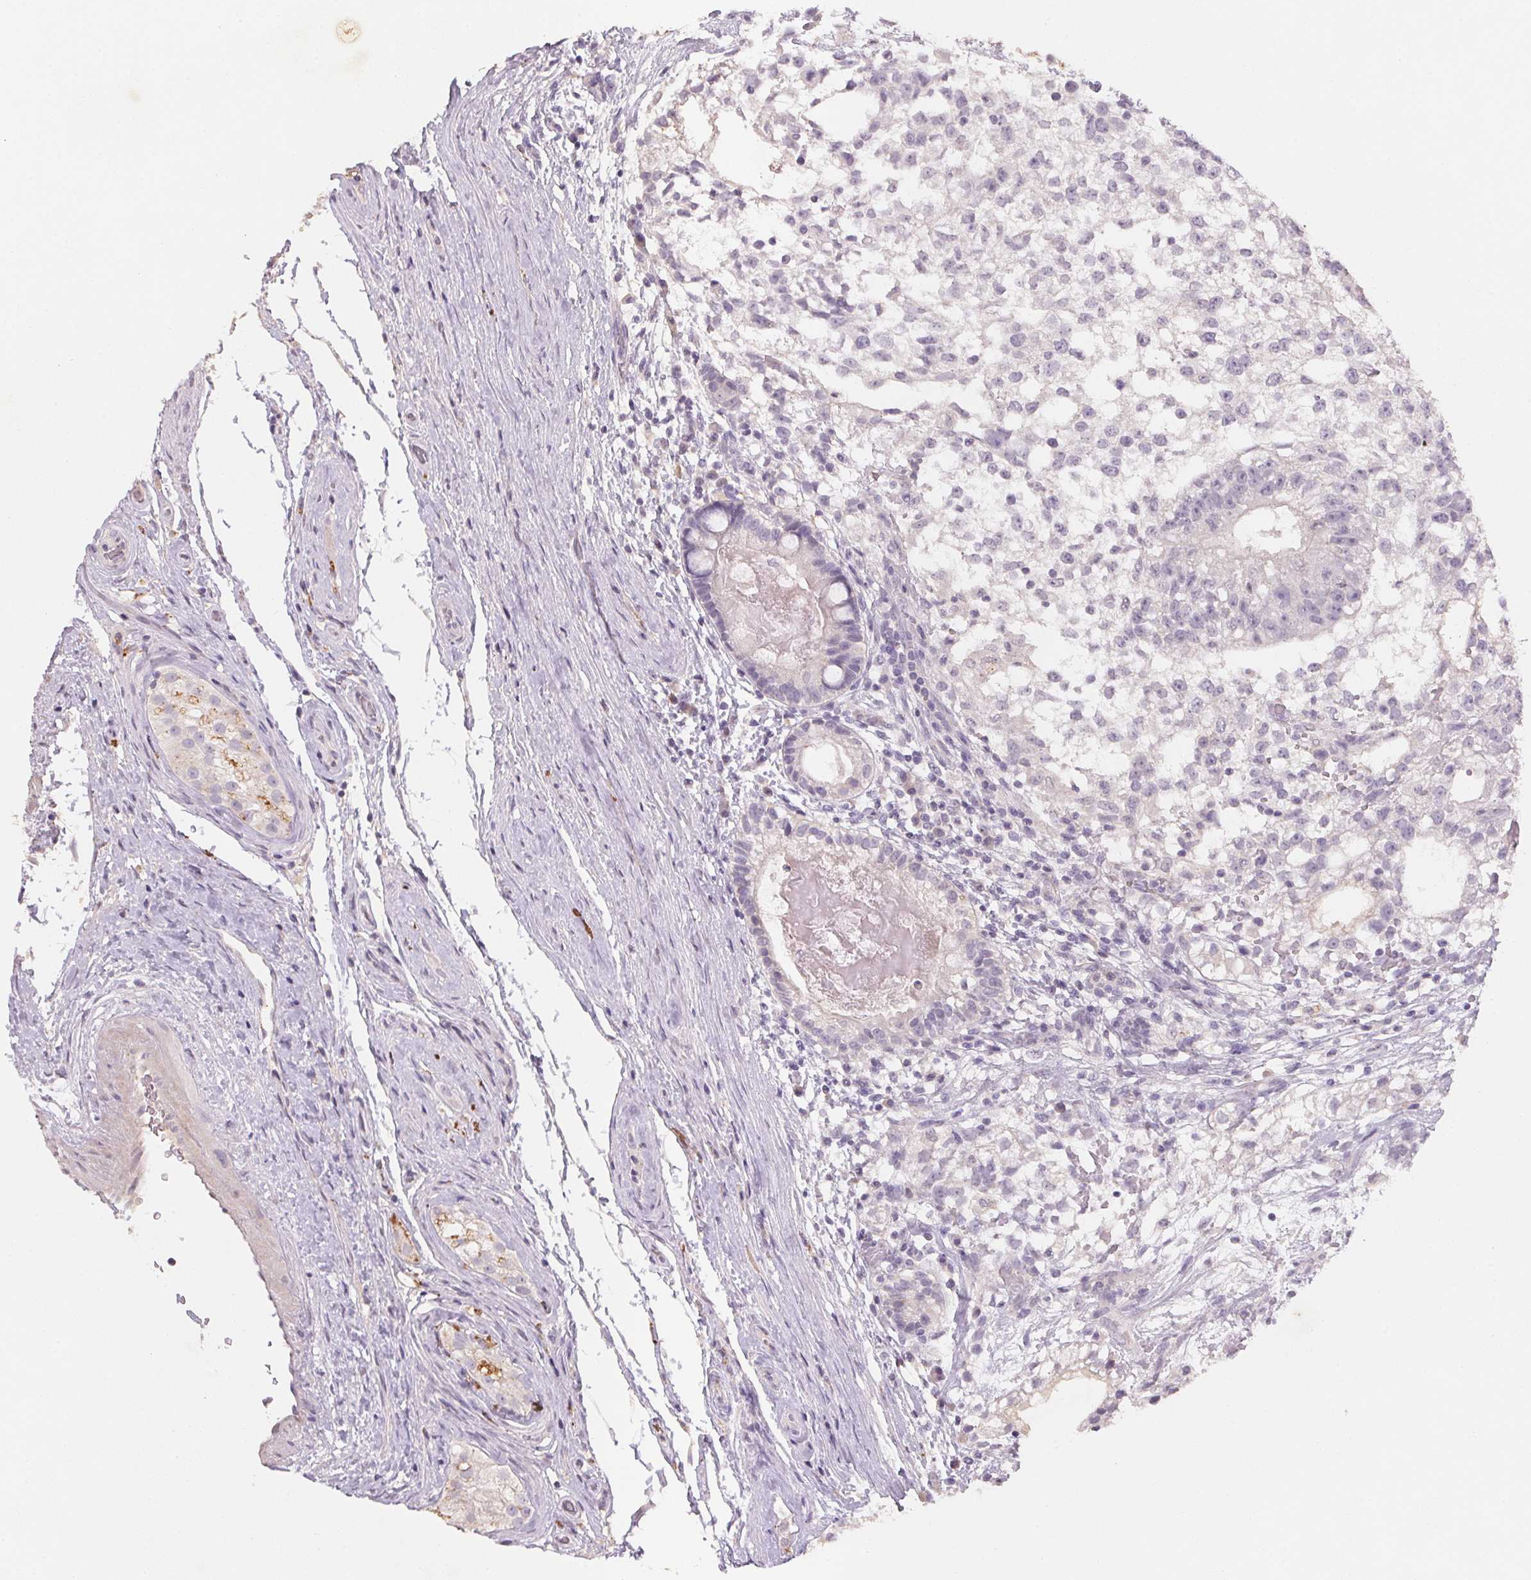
{"staining": {"intensity": "negative", "quantity": "none", "location": "none"}, "tissue": "testis cancer", "cell_type": "Tumor cells", "image_type": "cancer", "snomed": [{"axis": "morphology", "description": "Seminoma, NOS"}, {"axis": "morphology", "description": "Carcinoma, Embryonal, NOS"}, {"axis": "topography", "description": "Testis"}], "caption": "This histopathology image is of testis embryonal carcinoma stained with immunohistochemistry (IHC) to label a protein in brown with the nuclei are counter-stained blue. There is no staining in tumor cells. (Stains: DAB (3,3'-diaminobenzidine) immunohistochemistry with hematoxylin counter stain, Microscopy: brightfield microscopy at high magnification).", "gene": "CXCL5", "patient": {"sex": "male", "age": 41}}